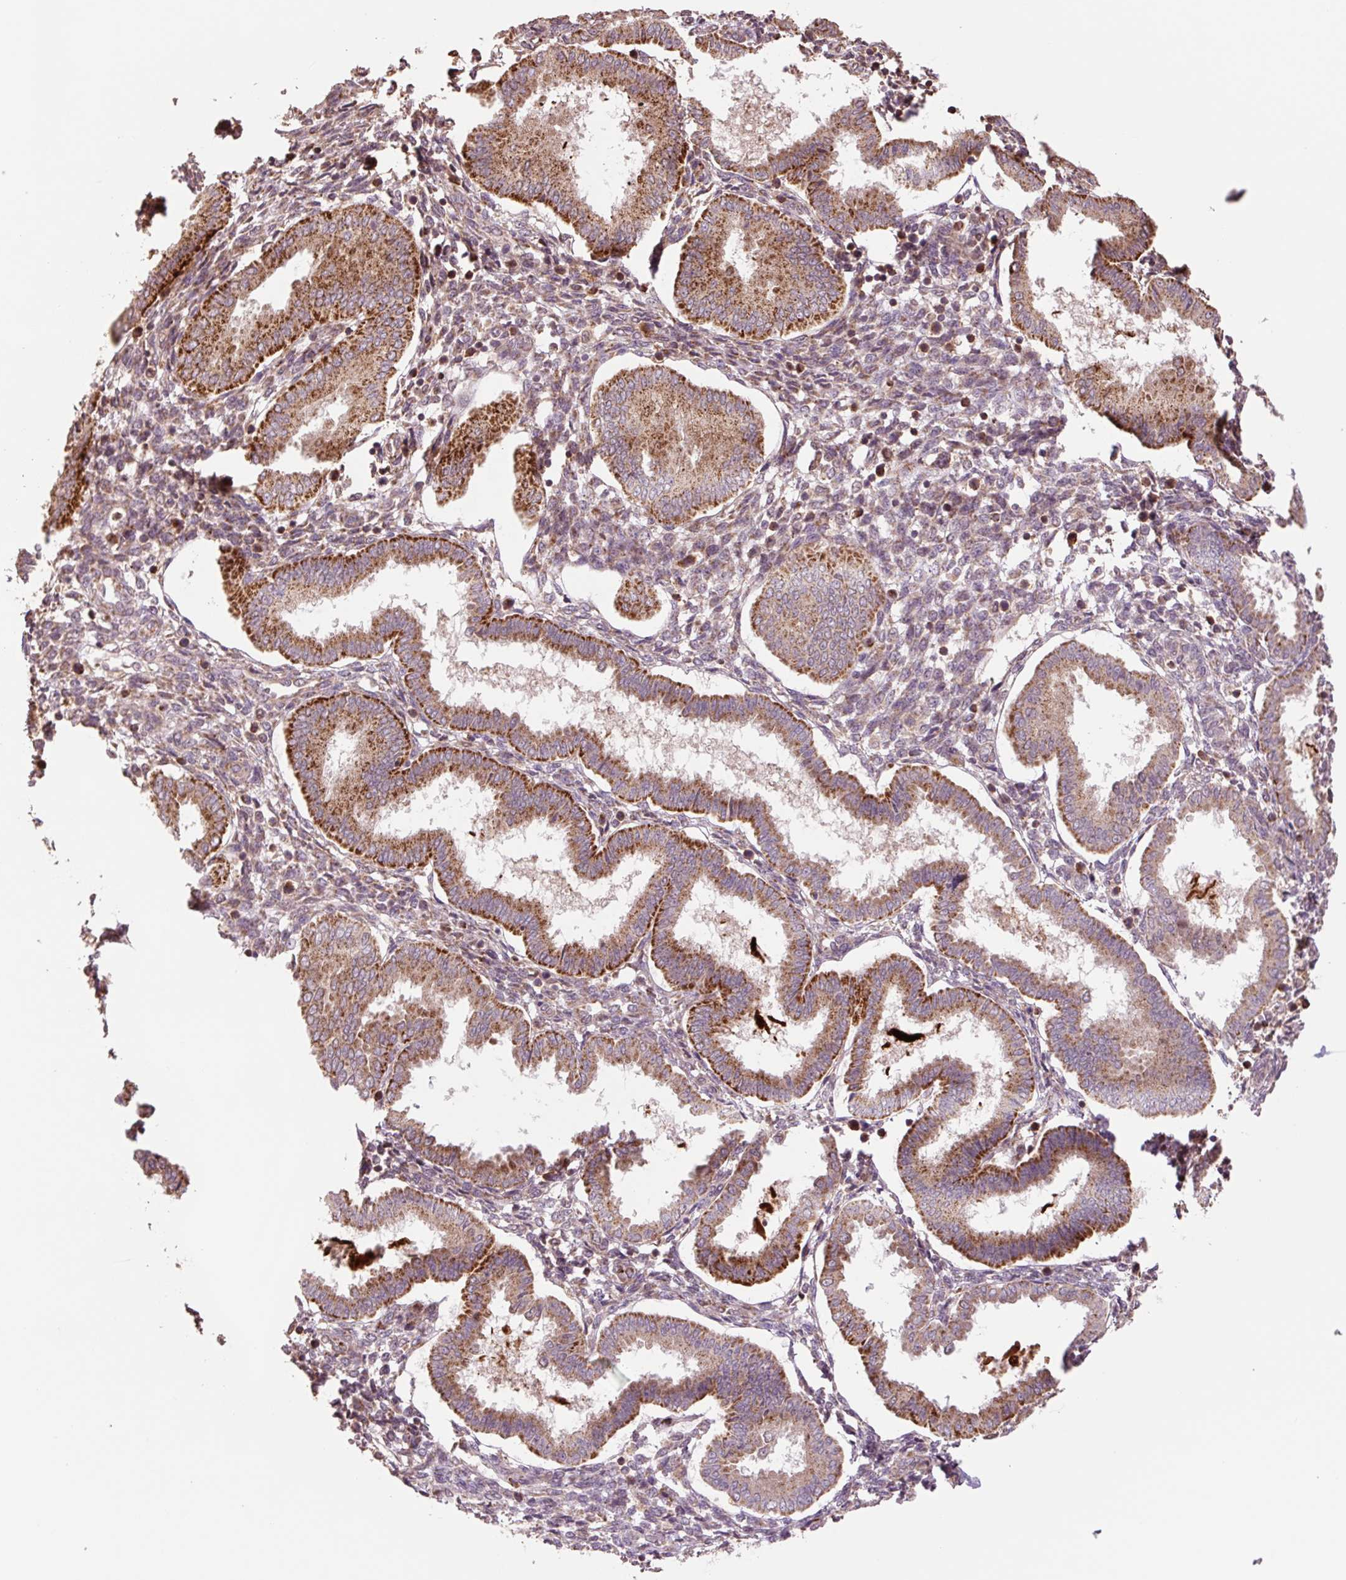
{"staining": {"intensity": "weak", "quantity": "25%-75%", "location": "cytoplasmic/membranous"}, "tissue": "endometrium", "cell_type": "Cells in endometrial stroma", "image_type": "normal", "snomed": [{"axis": "morphology", "description": "Normal tissue, NOS"}, {"axis": "topography", "description": "Endometrium"}], "caption": "Cells in endometrial stroma demonstrate low levels of weak cytoplasmic/membranous expression in about 25%-75% of cells in benign endometrium.", "gene": "TMEM160", "patient": {"sex": "female", "age": 24}}